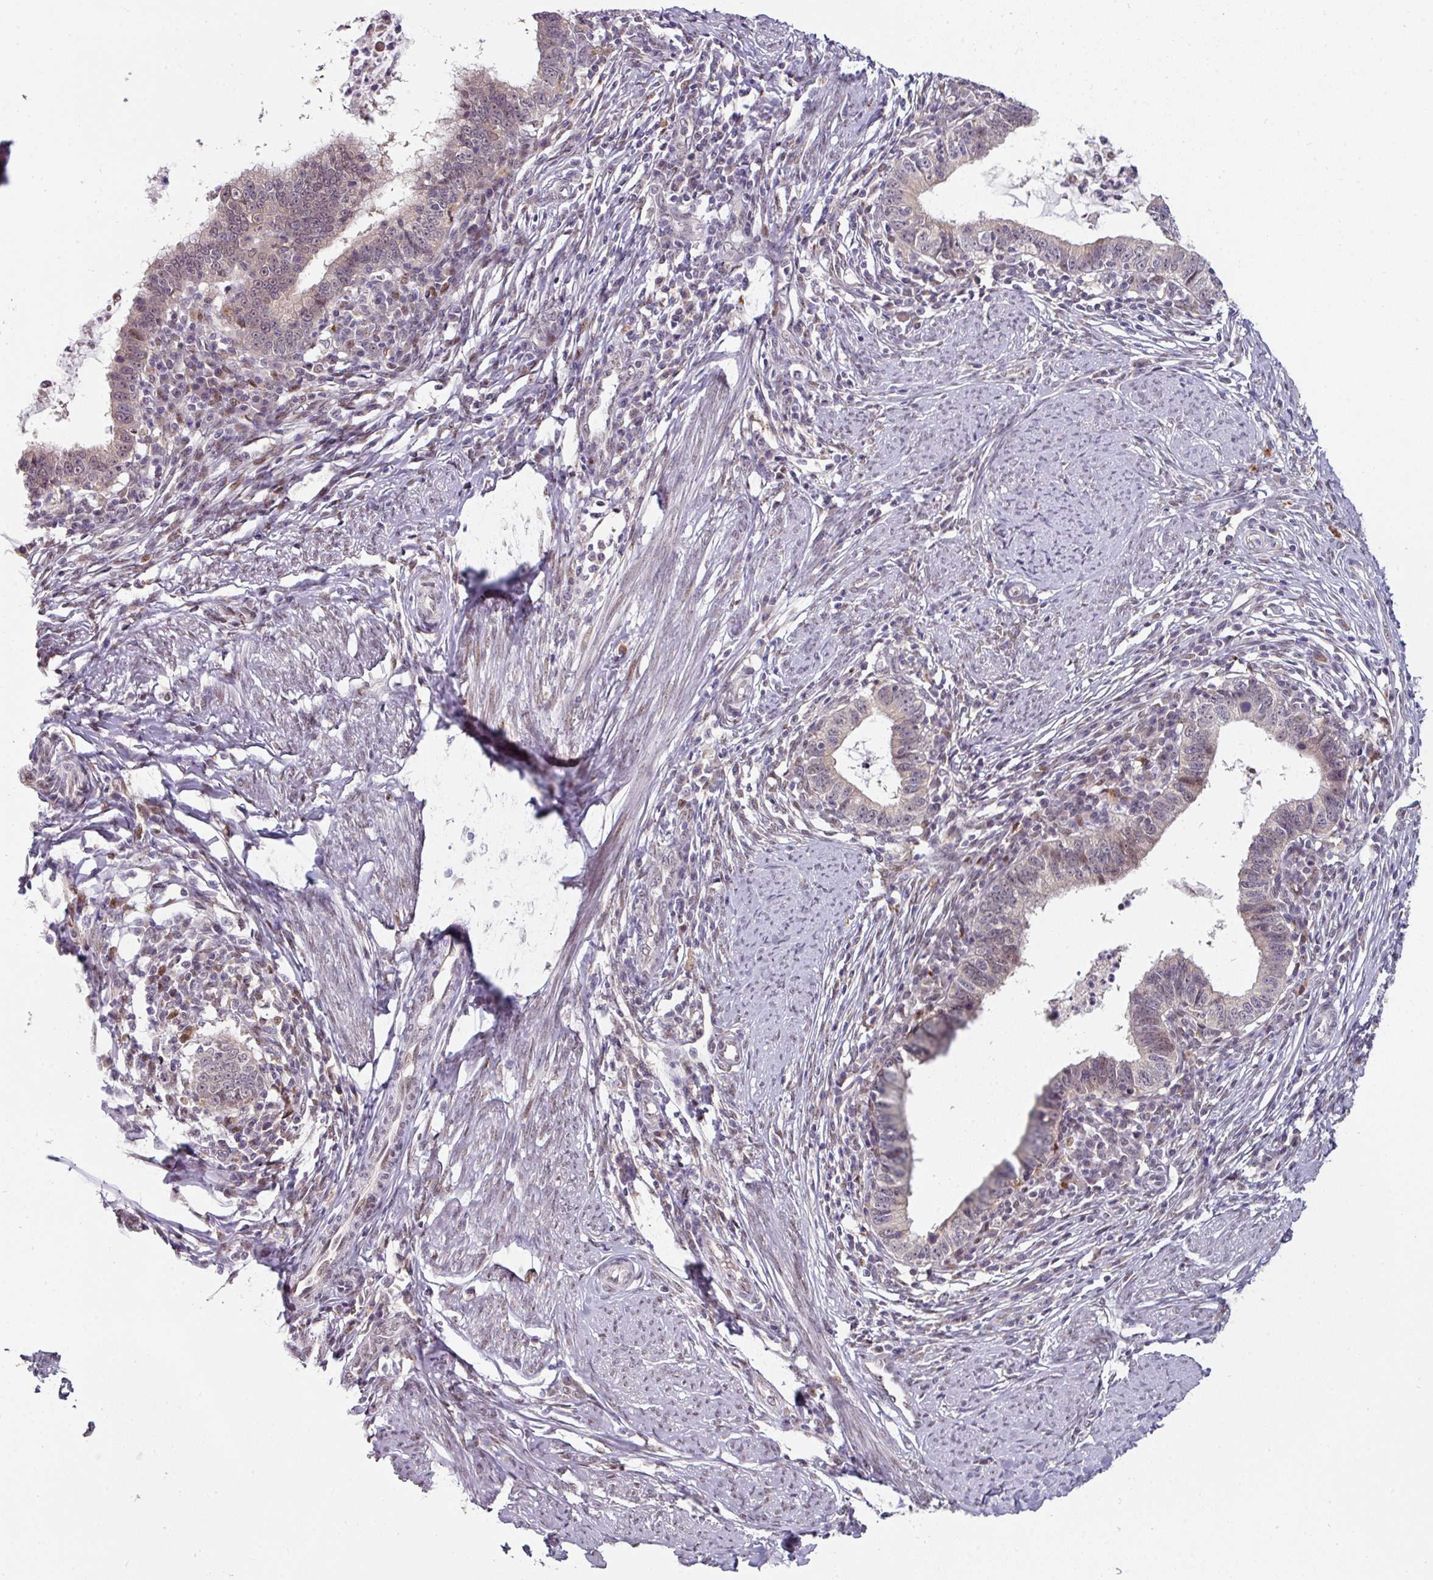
{"staining": {"intensity": "weak", "quantity": "<25%", "location": "cytoplasmic/membranous,nuclear"}, "tissue": "cervical cancer", "cell_type": "Tumor cells", "image_type": "cancer", "snomed": [{"axis": "morphology", "description": "Adenocarcinoma, NOS"}, {"axis": "topography", "description": "Cervix"}], "caption": "A micrograph of human cervical adenocarcinoma is negative for staining in tumor cells.", "gene": "SWSAP1", "patient": {"sex": "female", "age": 36}}